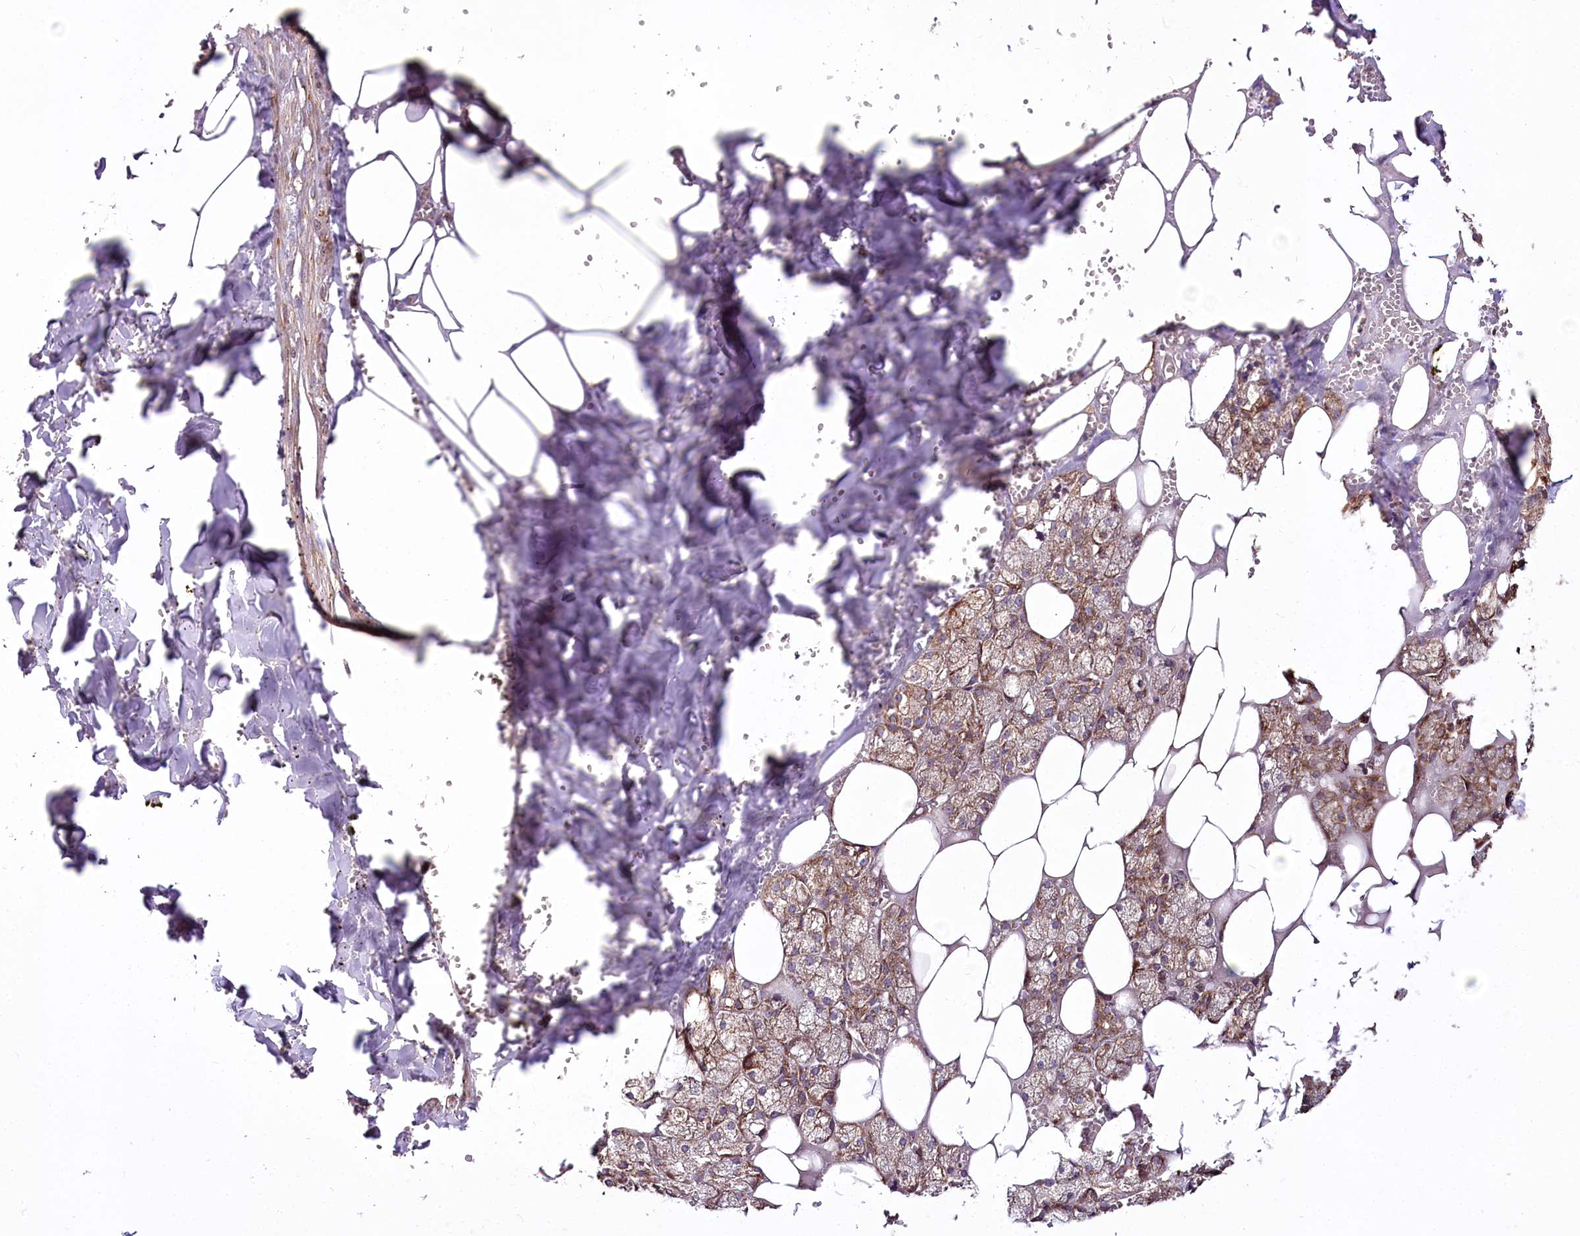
{"staining": {"intensity": "strong", "quantity": ">75%", "location": "cytoplasmic/membranous"}, "tissue": "salivary gland", "cell_type": "Glandular cells", "image_type": "normal", "snomed": [{"axis": "morphology", "description": "Normal tissue, NOS"}, {"axis": "topography", "description": "Salivary gland"}], "caption": "Immunohistochemistry (DAB (3,3'-diaminobenzidine)) staining of unremarkable salivary gland exhibits strong cytoplasmic/membranous protein expression in about >75% of glandular cells.", "gene": "RAB7A", "patient": {"sex": "male", "age": 62}}